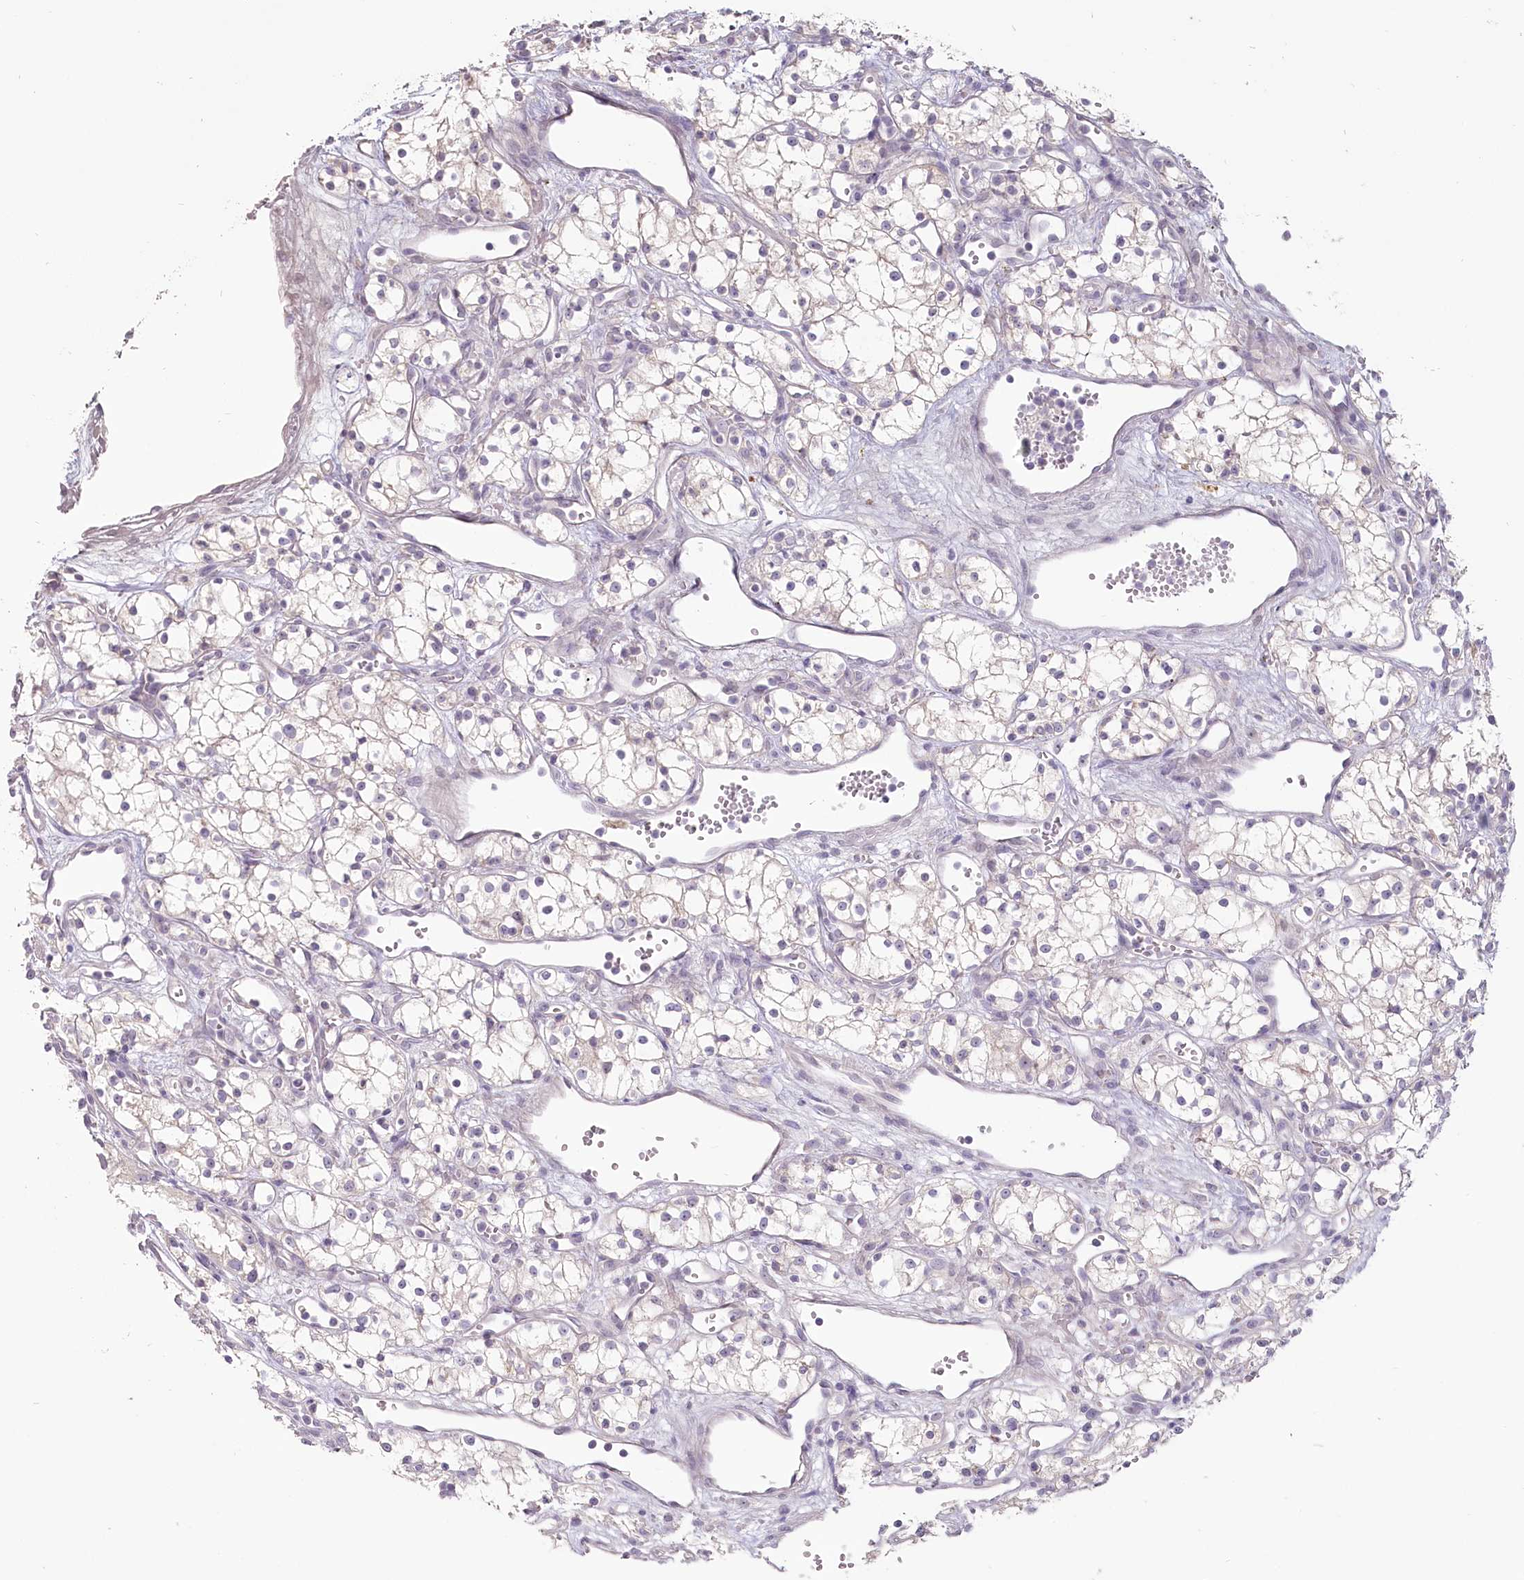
{"staining": {"intensity": "negative", "quantity": "none", "location": "none"}, "tissue": "renal cancer", "cell_type": "Tumor cells", "image_type": "cancer", "snomed": [{"axis": "morphology", "description": "Adenocarcinoma, NOS"}, {"axis": "topography", "description": "Kidney"}], "caption": "This is an immunohistochemistry image of human renal adenocarcinoma. There is no staining in tumor cells.", "gene": "USP11", "patient": {"sex": "male", "age": 59}}